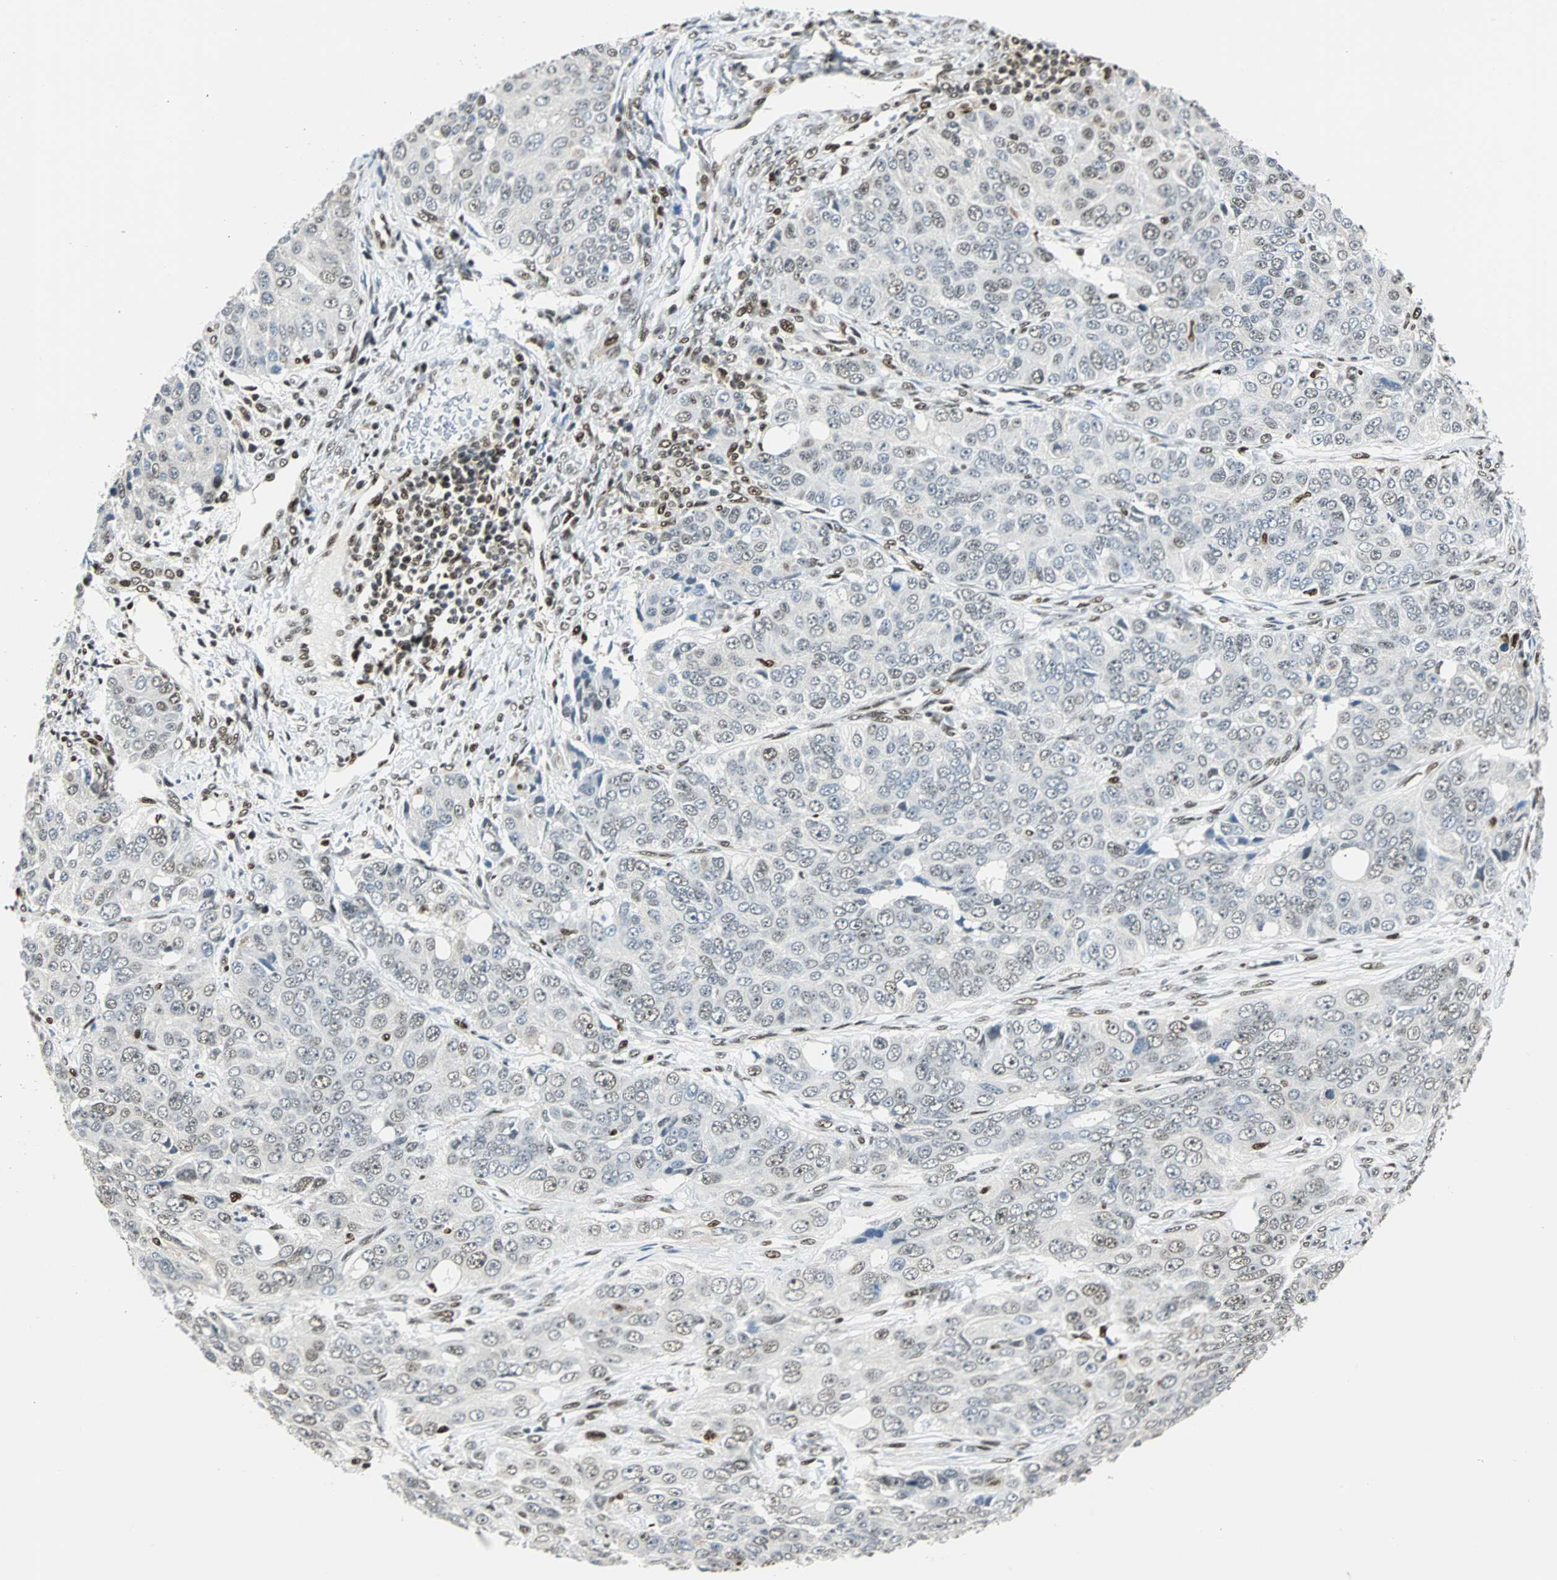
{"staining": {"intensity": "weak", "quantity": "<25%", "location": "nuclear"}, "tissue": "ovarian cancer", "cell_type": "Tumor cells", "image_type": "cancer", "snomed": [{"axis": "morphology", "description": "Carcinoma, endometroid"}, {"axis": "topography", "description": "Ovary"}], "caption": "This micrograph is of ovarian cancer (endometroid carcinoma) stained with immunohistochemistry to label a protein in brown with the nuclei are counter-stained blue. There is no staining in tumor cells.", "gene": "XRCC4", "patient": {"sex": "female", "age": 51}}